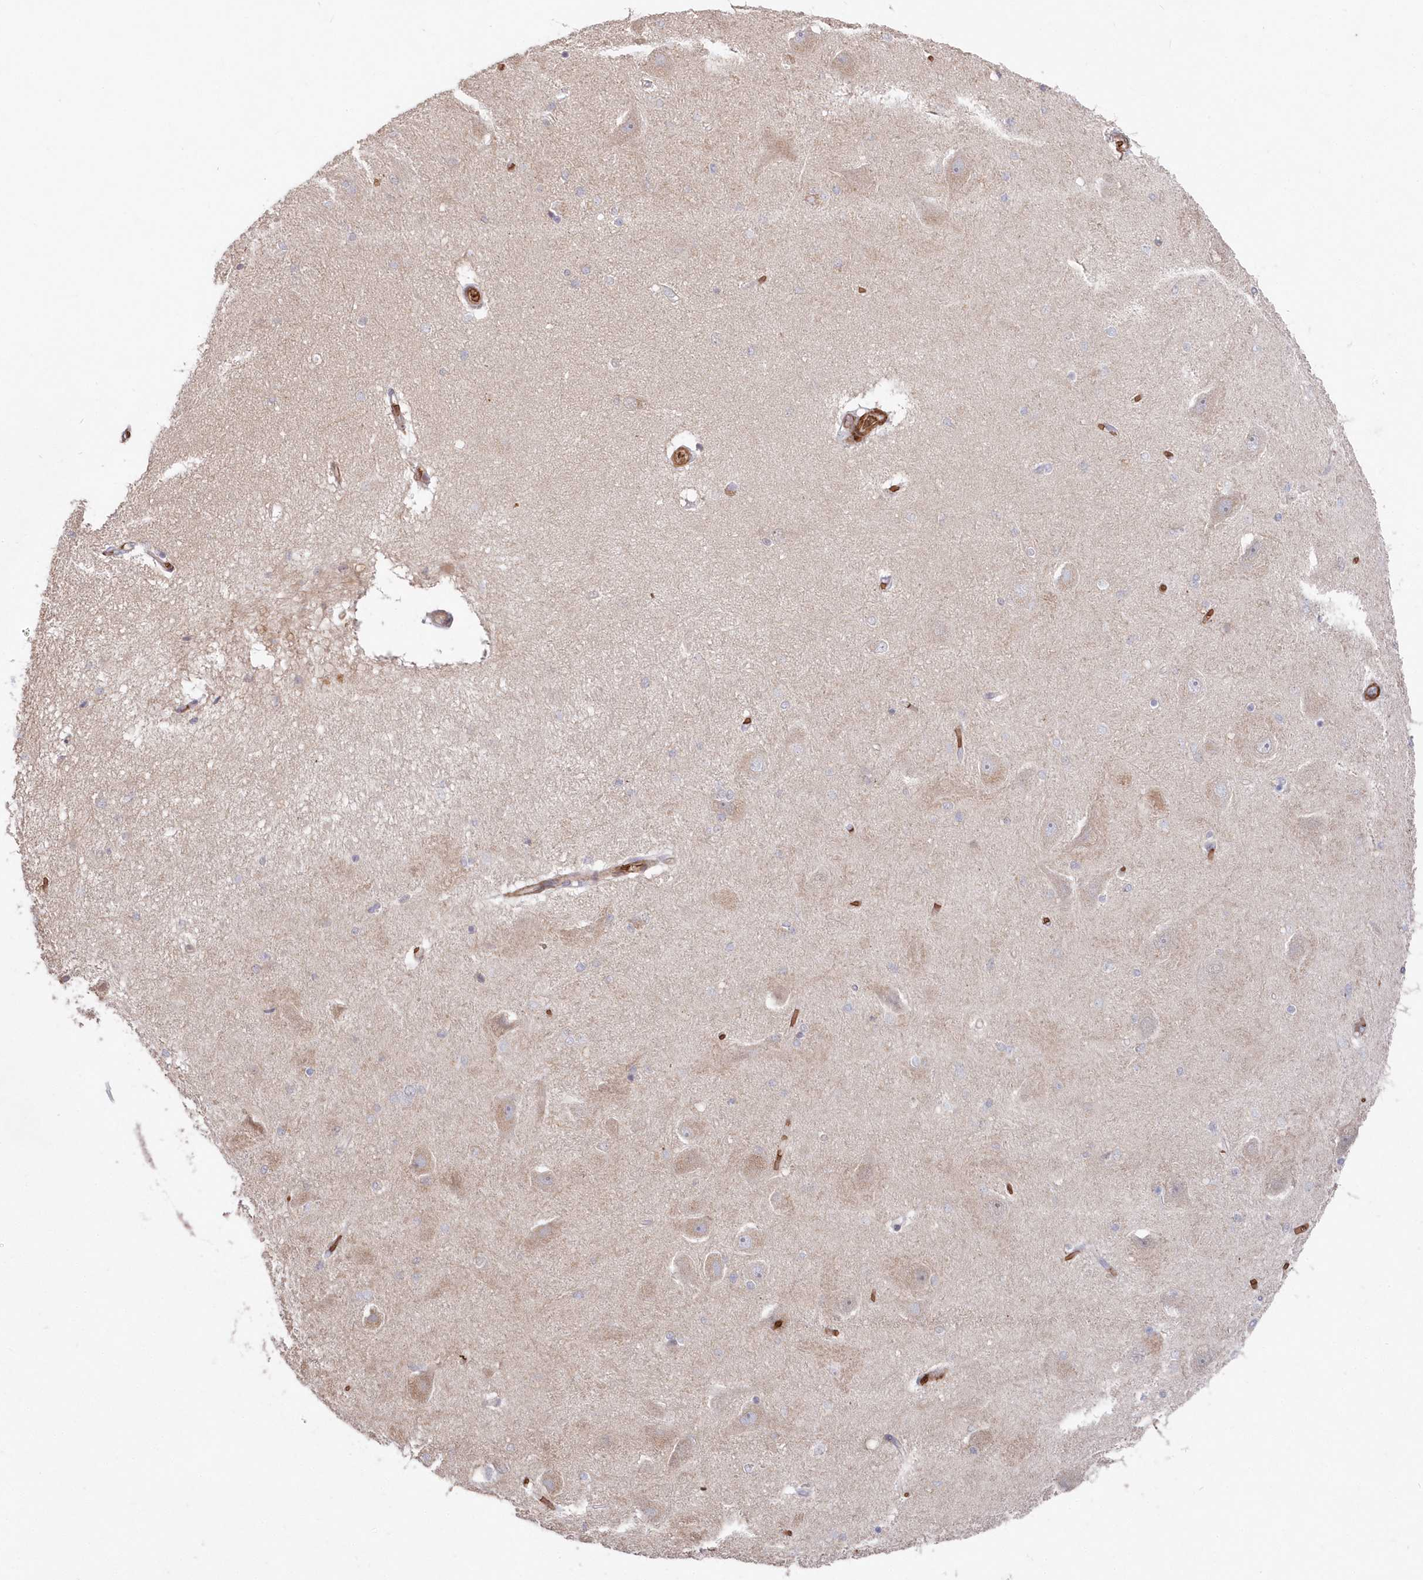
{"staining": {"intensity": "negative", "quantity": "none", "location": "none"}, "tissue": "hippocampus", "cell_type": "Glial cells", "image_type": "normal", "snomed": [{"axis": "morphology", "description": "Normal tissue, NOS"}, {"axis": "topography", "description": "Hippocampus"}], "caption": "DAB (3,3'-diaminobenzidine) immunohistochemical staining of benign hippocampus shows no significant positivity in glial cells.", "gene": "SERINC1", "patient": {"sex": "female", "age": 54}}